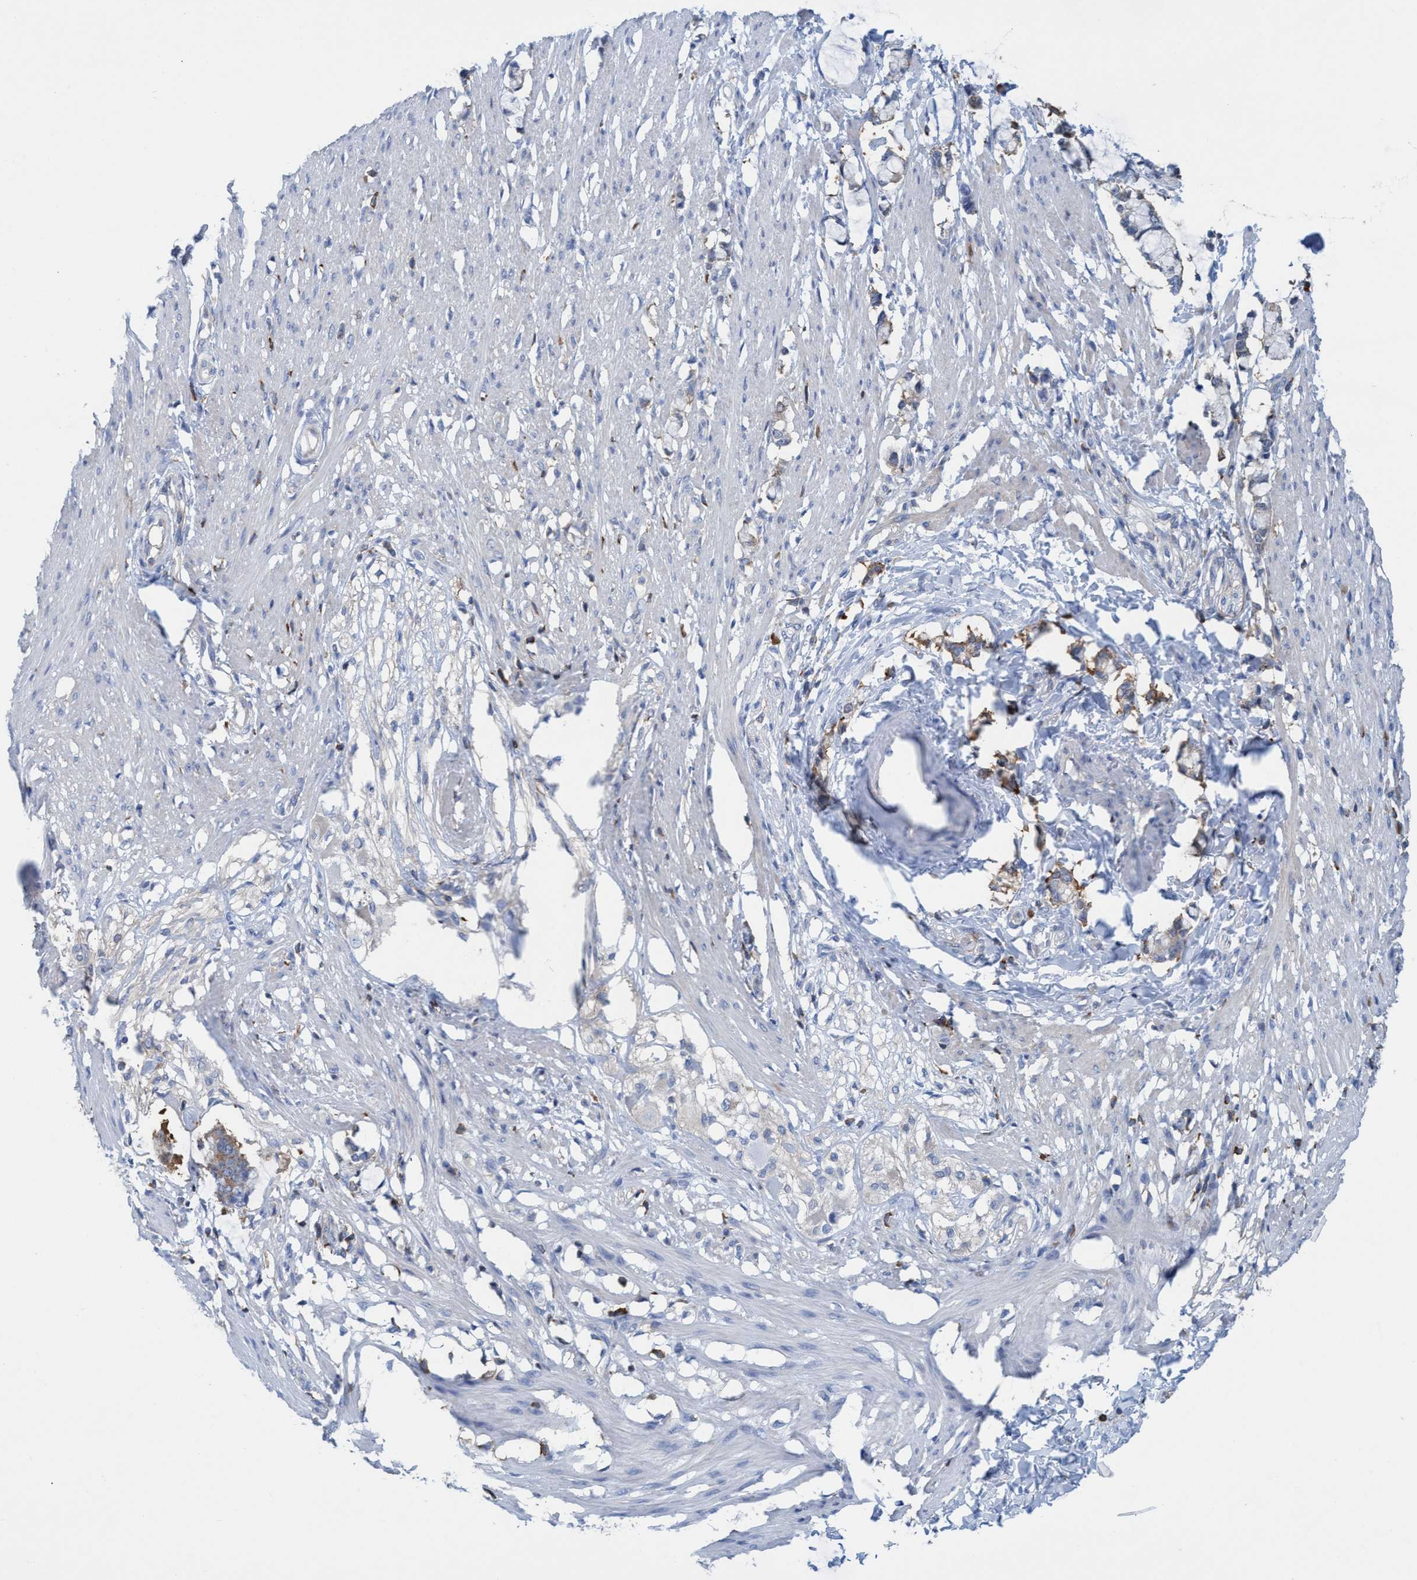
{"staining": {"intensity": "negative", "quantity": "none", "location": "none"}, "tissue": "smooth muscle", "cell_type": "Smooth muscle cells", "image_type": "normal", "snomed": [{"axis": "morphology", "description": "Normal tissue, NOS"}, {"axis": "morphology", "description": "Adenocarcinoma, NOS"}, {"axis": "topography", "description": "Smooth muscle"}, {"axis": "topography", "description": "Colon"}], "caption": "This is an immunohistochemistry (IHC) histopathology image of normal smooth muscle. There is no expression in smooth muscle cells.", "gene": "EZR", "patient": {"sex": "male", "age": 14}}